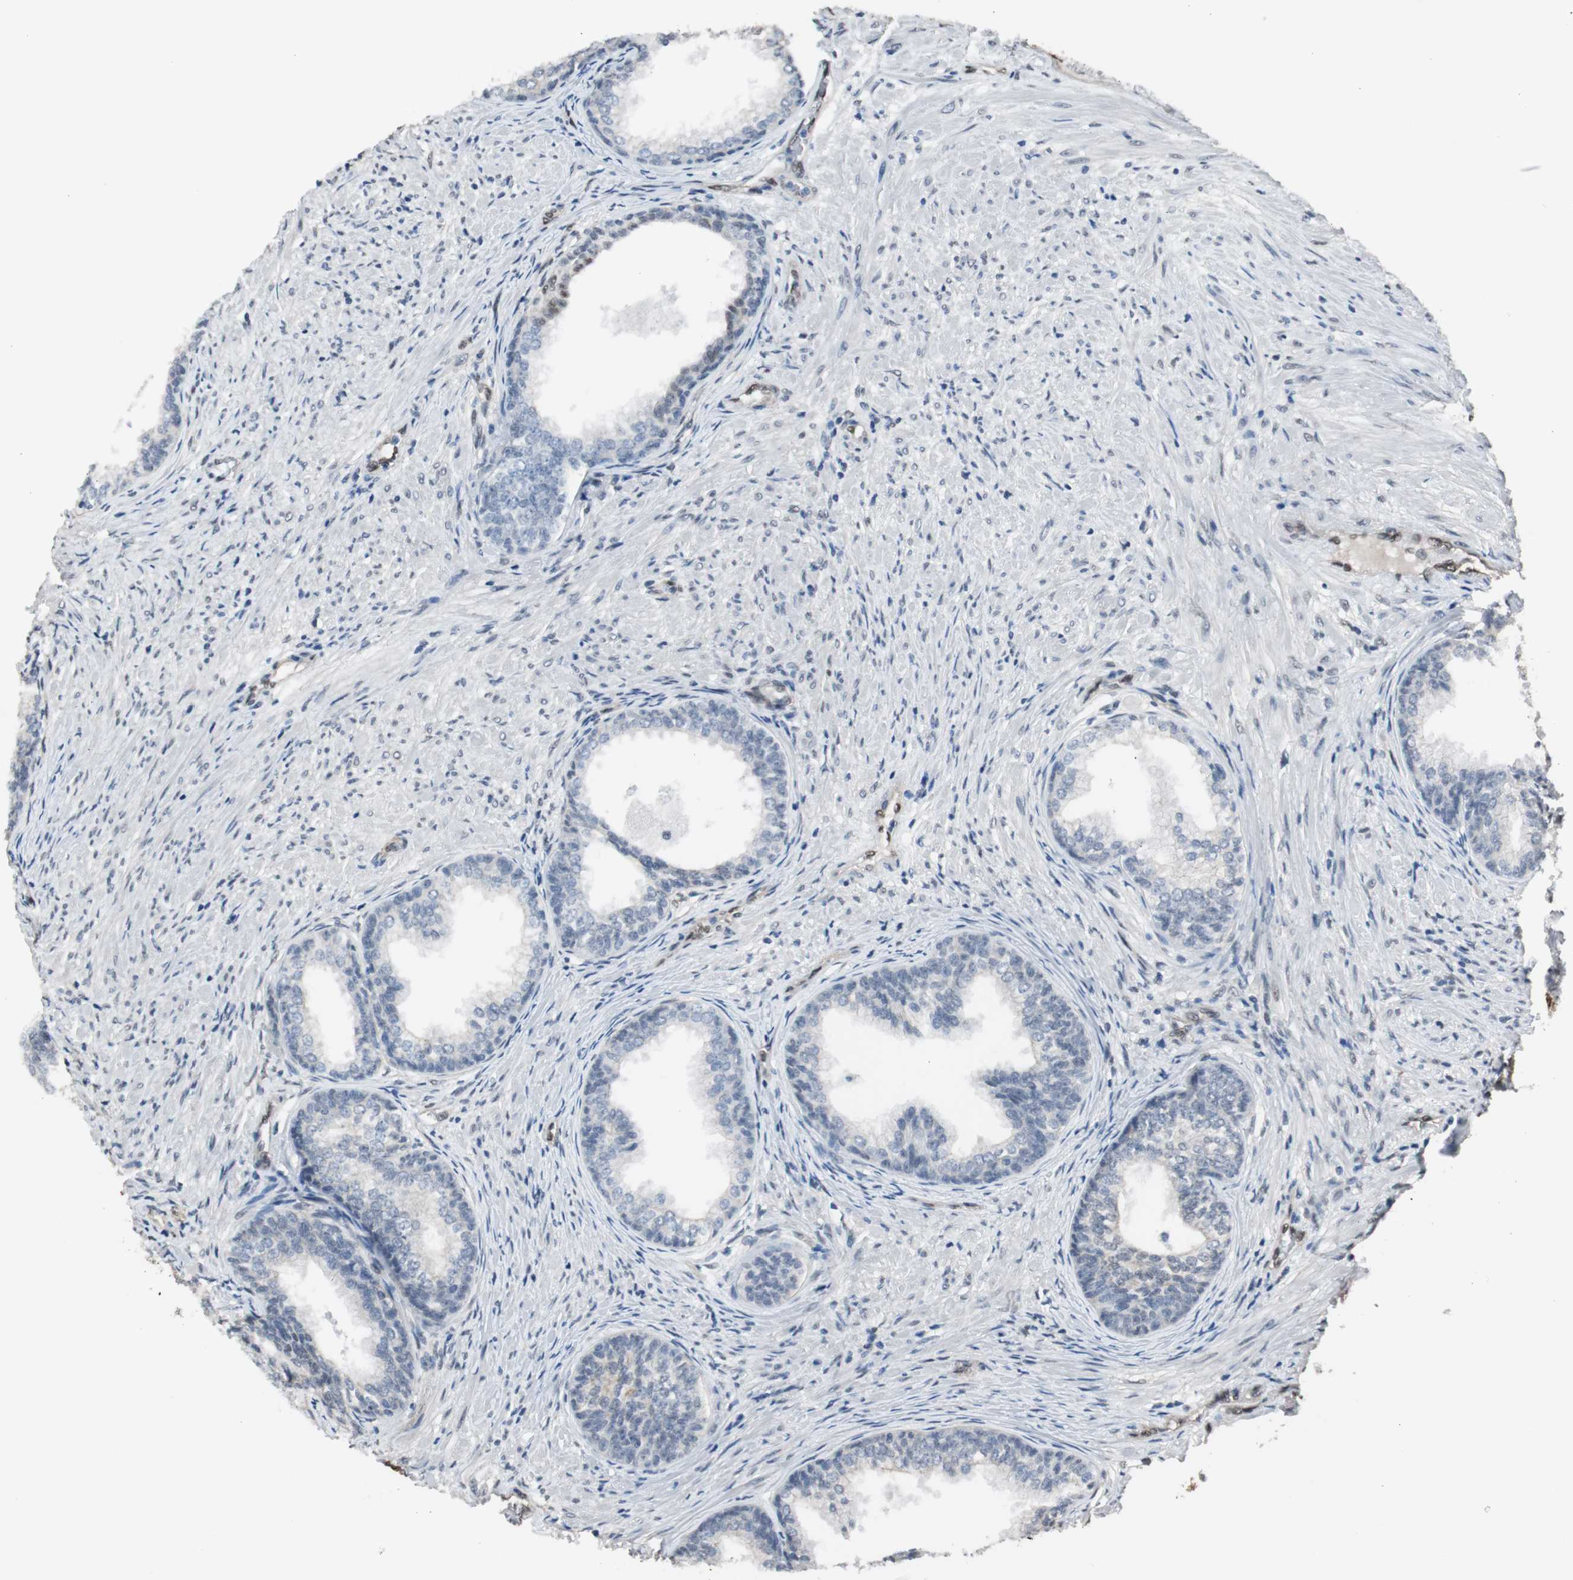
{"staining": {"intensity": "weak", "quantity": "<25%", "location": "nuclear"}, "tissue": "prostate", "cell_type": "Glandular cells", "image_type": "normal", "snomed": [{"axis": "morphology", "description": "Normal tissue, NOS"}, {"axis": "topography", "description": "Prostate"}], "caption": "Prostate stained for a protein using IHC demonstrates no staining glandular cells.", "gene": "PML", "patient": {"sex": "male", "age": 76}}